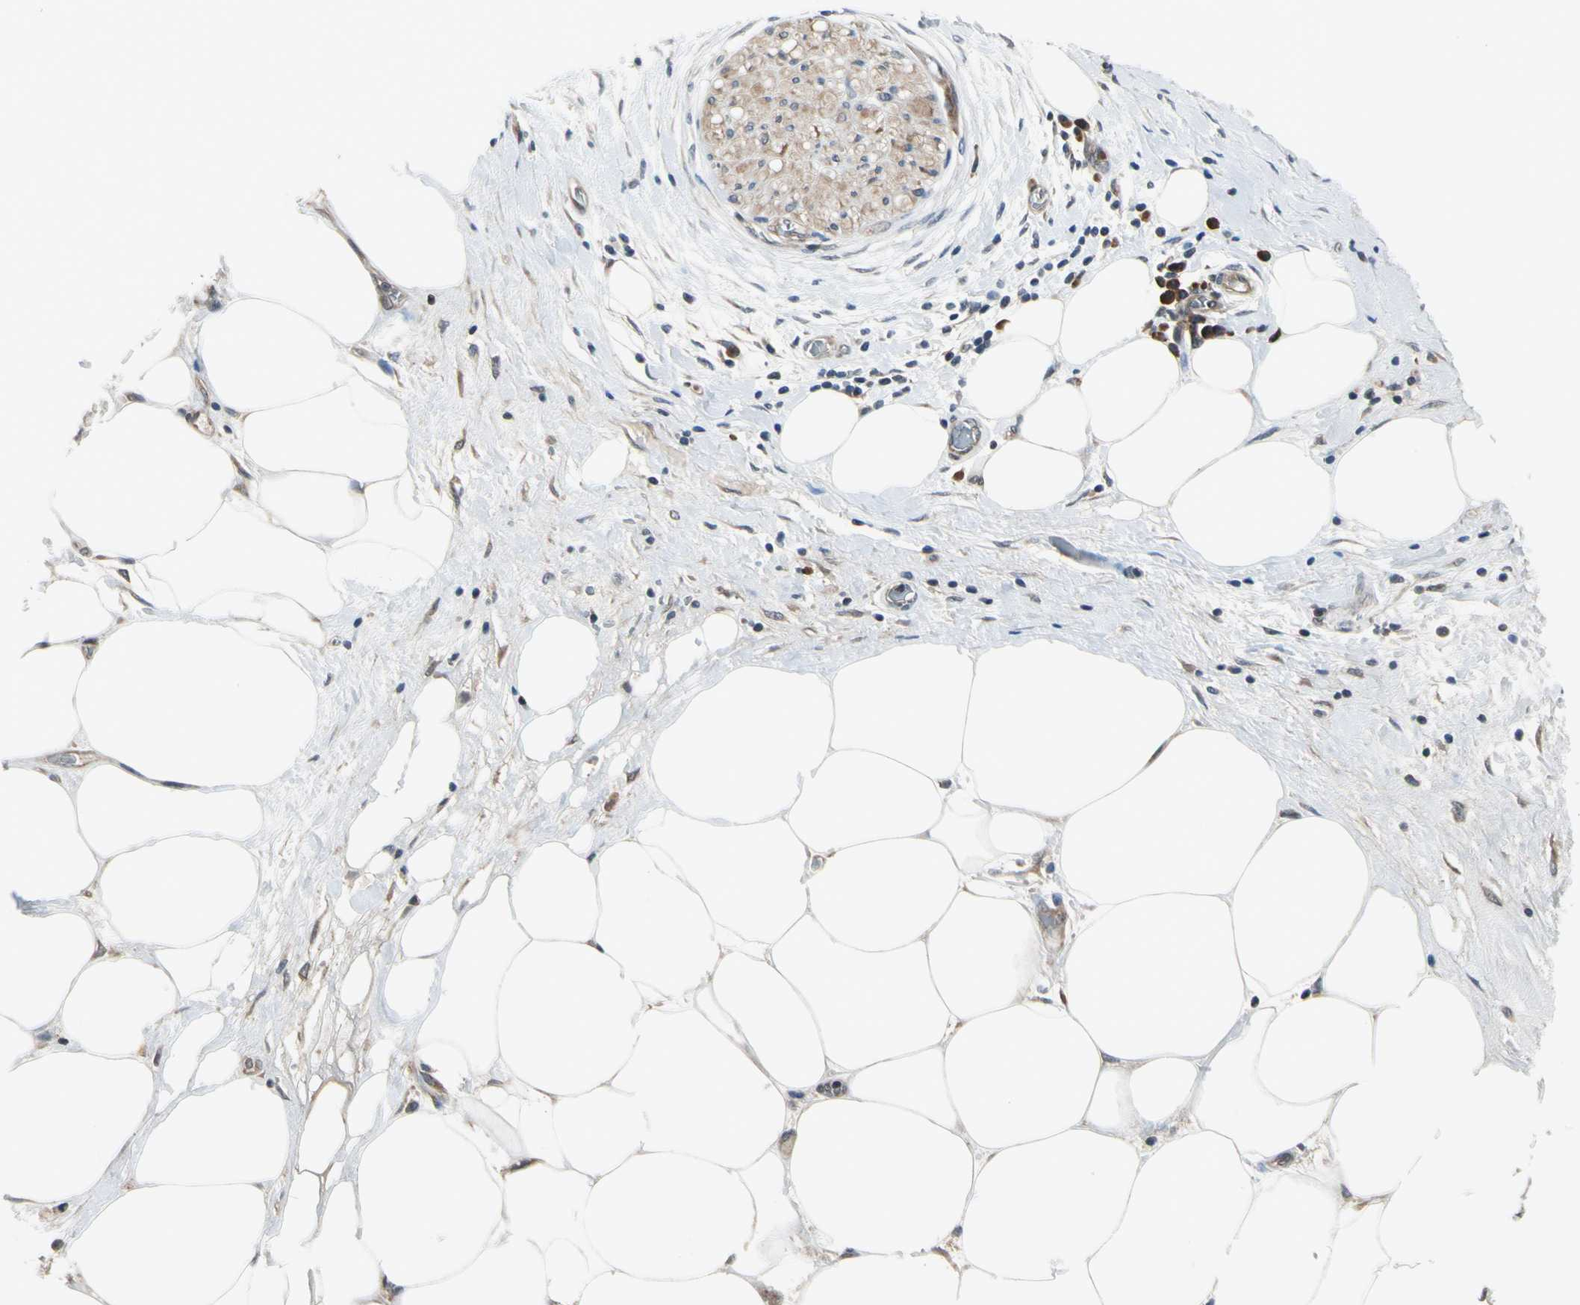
{"staining": {"intensity": "weak", "quantity": ">75%", "location": "cytoplasmic/membranous,nuclear"}, "tissue": "pancreatic cancer", "cell_type": "Tumor cells", "image_type": "cancer", "snomed": [{"axis": "morphology", "description": "Adenocarcinoma, NOS"}, {"axis": "topography", "description": "Pancreas"}], "caption": "Approximately >75% of tumor cells in human pancreatic adenocarcinoma demonstrate weak cytoplasmic/membranous and nuclear protein expression as visualized by brown immunohistochemical staining.", "gene": "RASGRF1", "patient": {"sex": "male", "age": 70}}